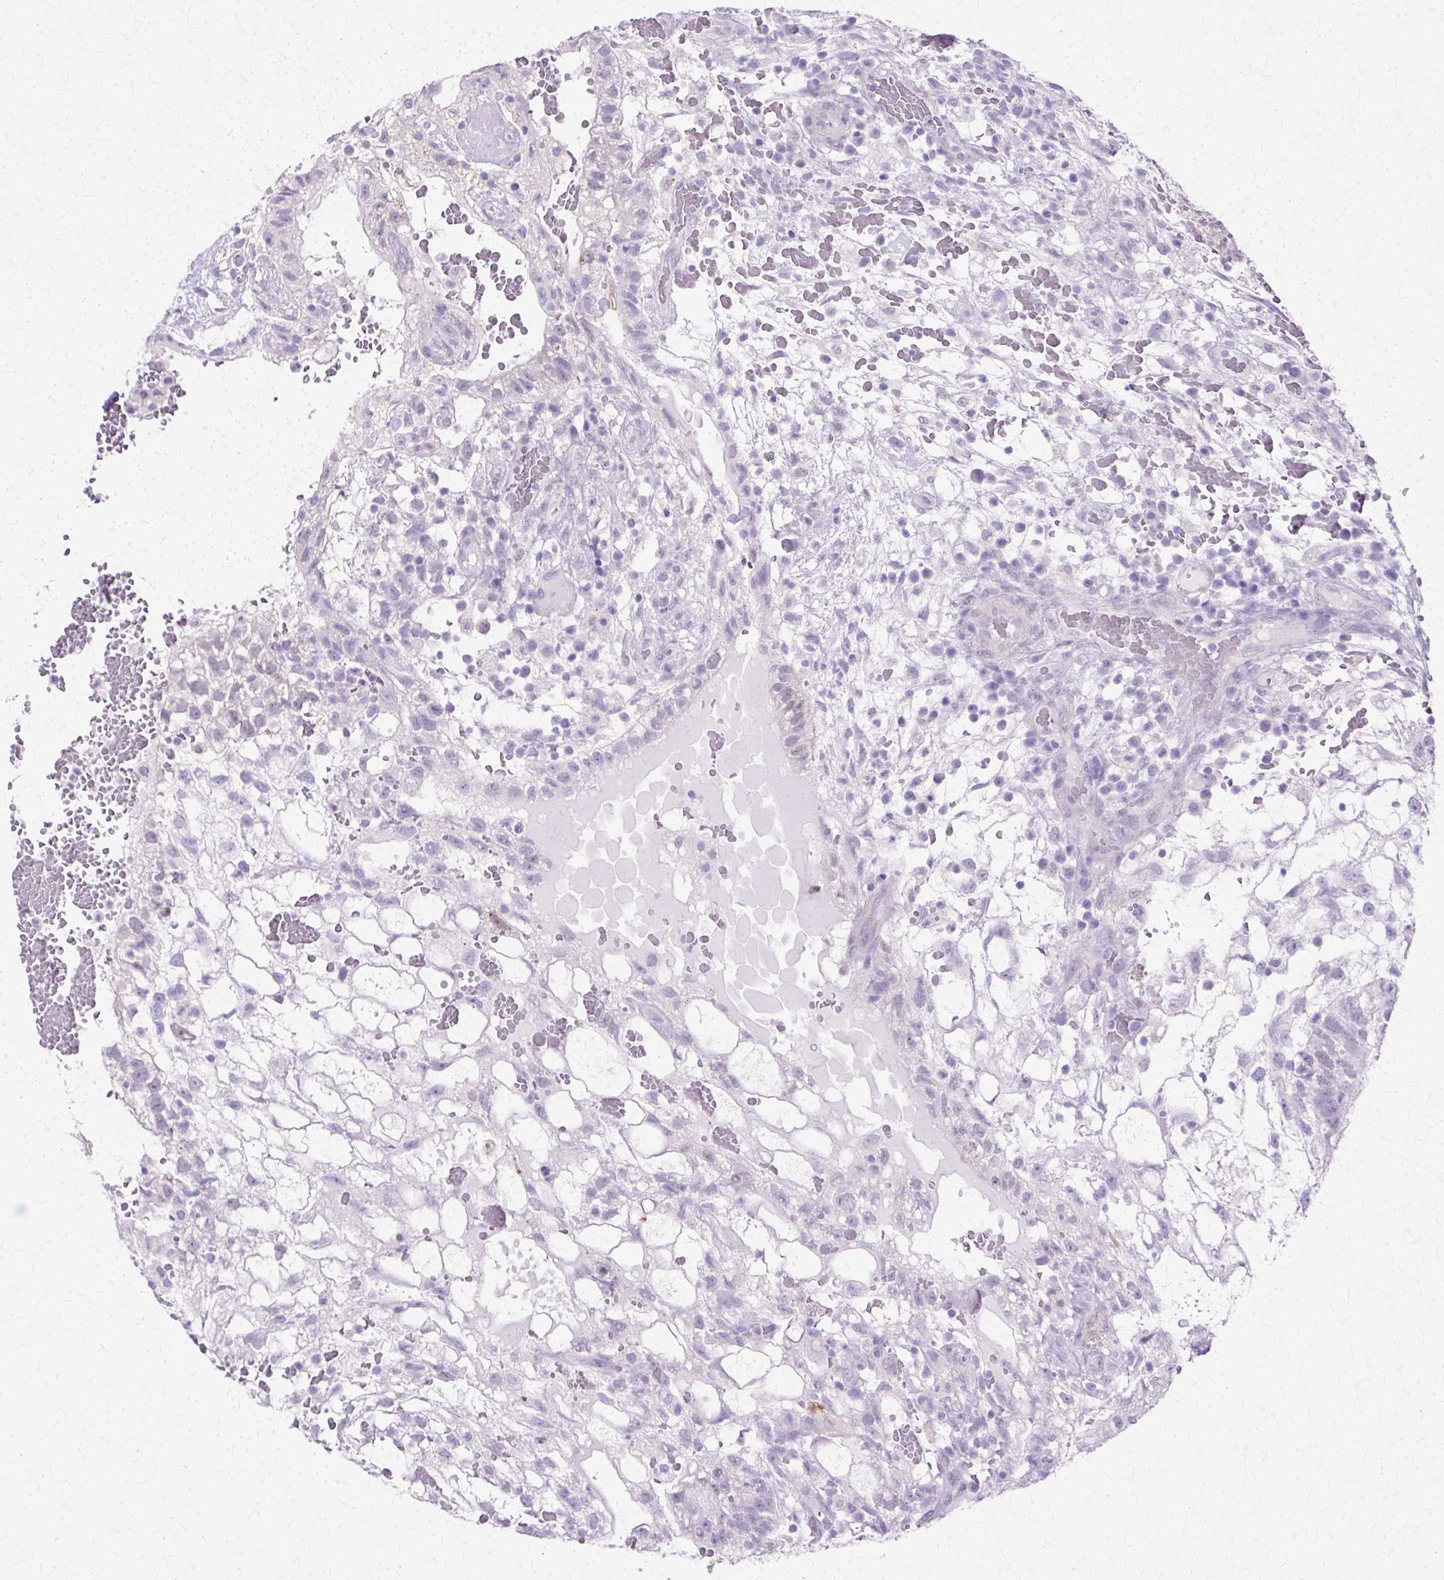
{"staining": {"intensity": "negative", "quantity": "none", "location": "none"}, "tissue": "testis cancer", "cell_type": "Tumor cells", "image_type": "cancer", "snomed": [{"axis": "morphology", "description": "Normal tissue, NOS"}, {"axis": "morphology", "description": "Carcinoma, Embryonal, NOS"}, {"axis": "topography", "description": "Testis"}], "caption": "Histopathology image shows no significant protein positivity in tumor cells of testis cancer. (DAB IHC with hematoxylin counter stain).", "gene": "HSPA8", "patient": {"sex": "male", "age": 32}}